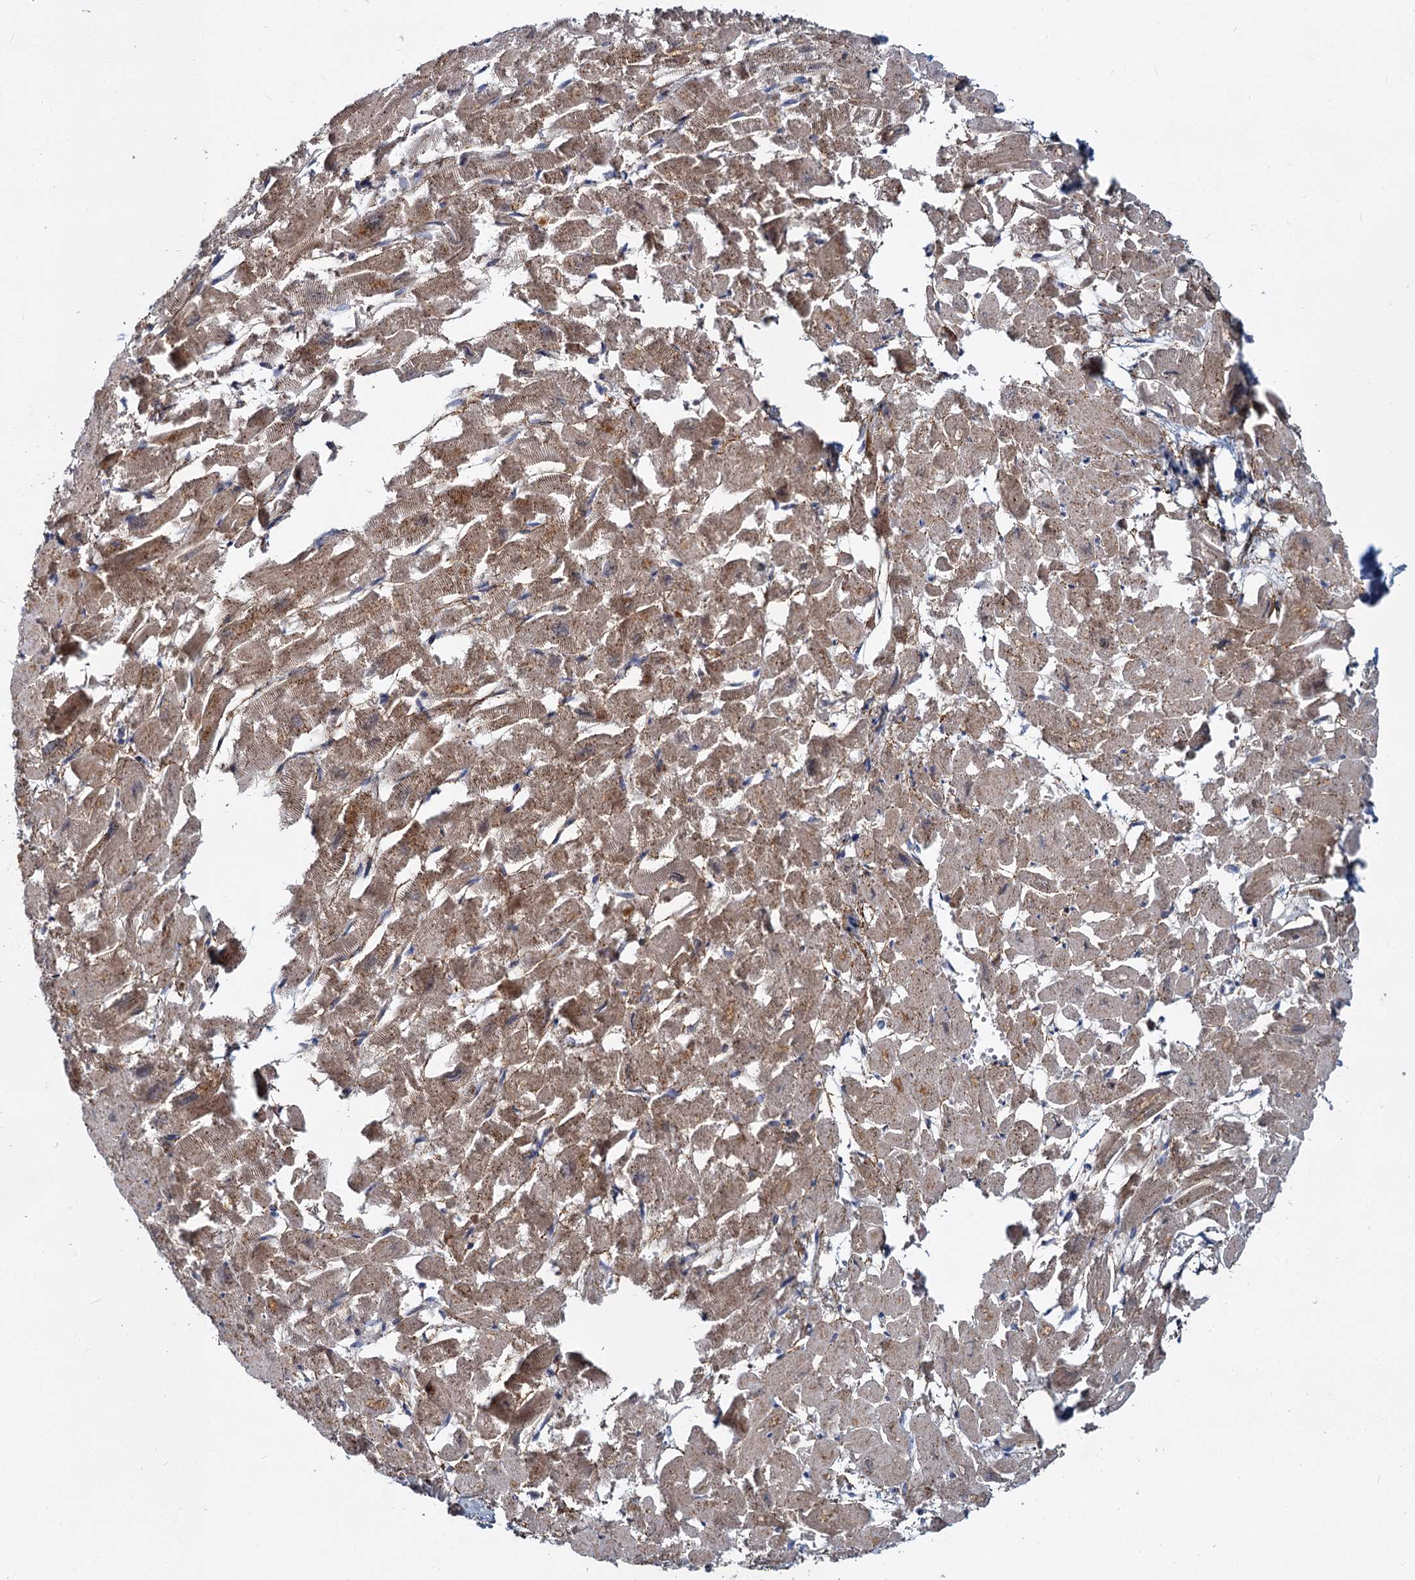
{"staining": {"intensity": "moderate", "quantity": "25%-75%", "location": "cytoplasmic/membranous"}, "tissue": "heart muscle", "cell_type": "Cardiomyocytes", "image_type": "normal", "snomed": [{"axis": "morphology", "description": "Normal tissue, NOS"}, {"axis": "topography", "description": "Heart"}], "caption": "High-magnification brightfield microscopy of normal heart muscle stained with DAB (brown) and counterstained with hematoxylin (blue). cardiomyocytes exhibit moderate cytoplasmic/membranous expression is seen in approximately25%-75% of cells.", "gene": "DCUN1D2", "patient": {"sex": "male", "age": 54}}